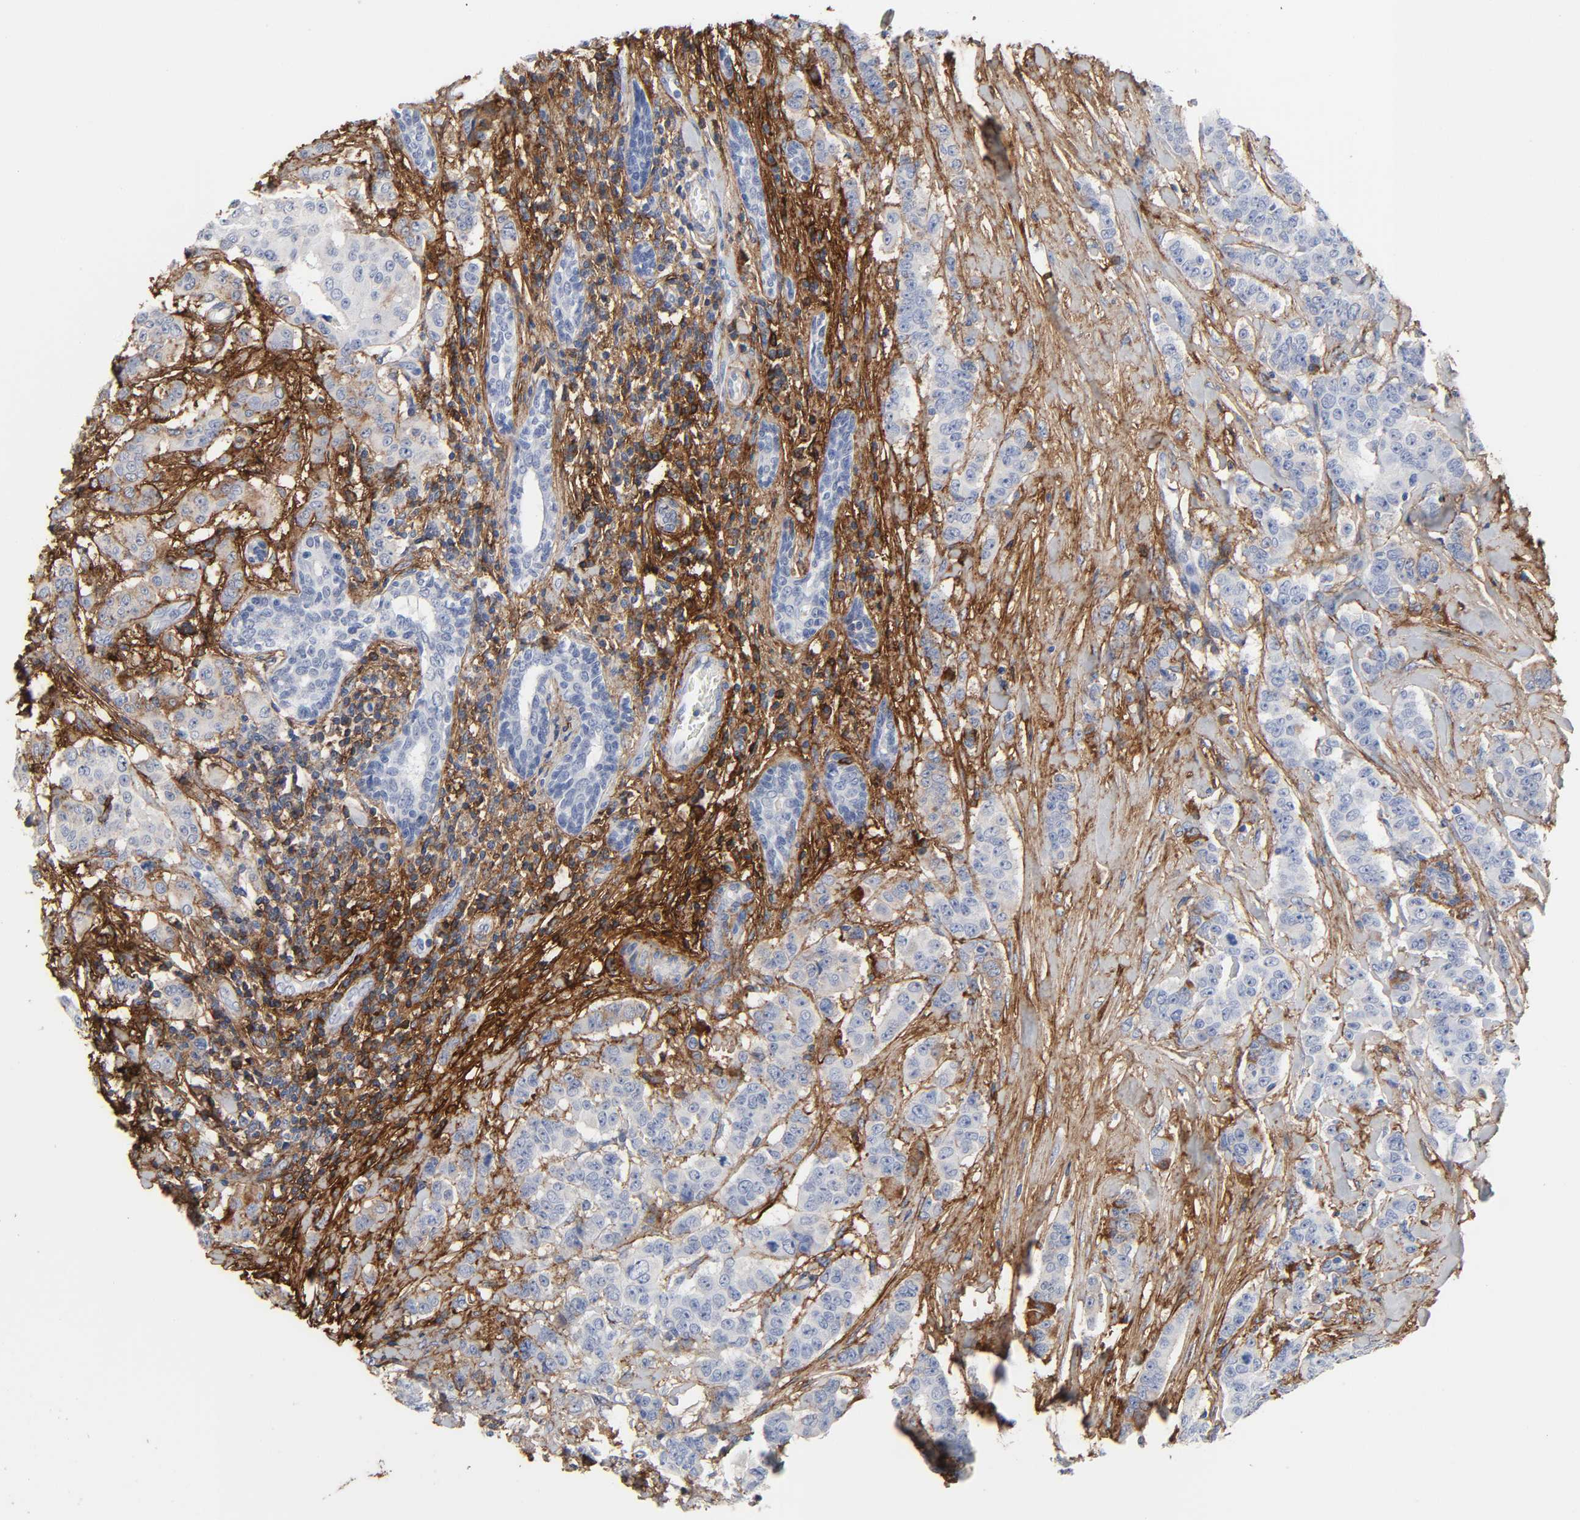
{"staining": {"intensity": "negative", "quantity": "none", "location": "none"}, "tissue": "breast cancer", "cell_type": "Tumor cells", "image_type": "cancer", "snomed": [{"axis": "morphology", "description": "Duct carcinoma"}, {"axis": "topography", "description": "Breast"}], "caption": "IHC micrograph of breast intraductal carcinoma stained for a protein (brown), which displays no expression in tumor cells.", "gene": "FBLN1", "patient": {"sex": "female", "age": 40}}